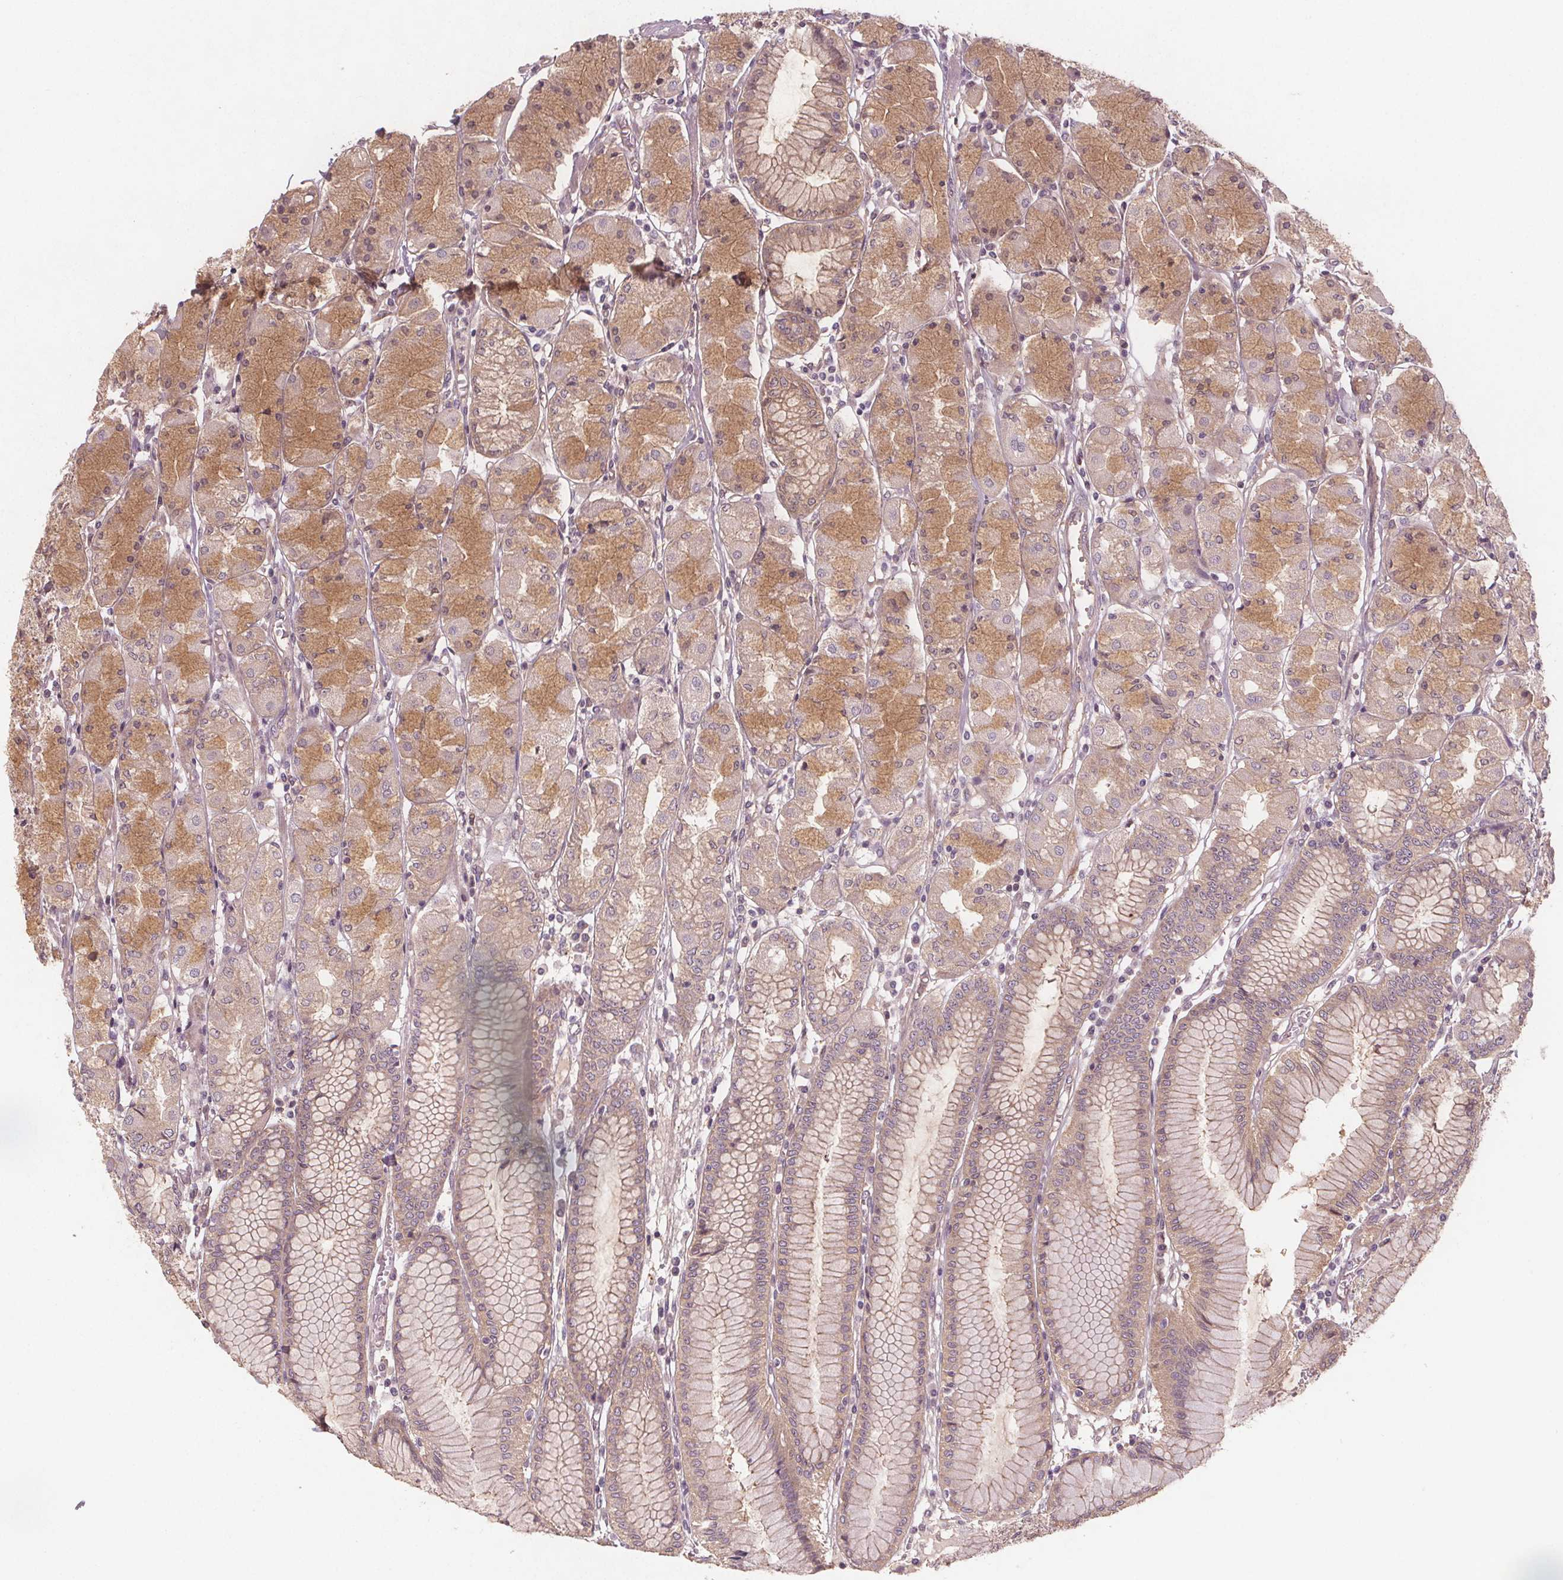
{"staining": {"intensity": "weak", "quantity": "25%-75%", "location": "cytoplasmic/membranous"}, "tissue": "stomach", "cell_type": "Glandular cells", "image_type": "normal", "snomed": [{"axis": "morphology", "description": "Normal tissue, NOS"}, {"axis": "topography", "description": "Stomach, upper"}], "caption": "Weak cytoplasmic/membranous staining is present in approximately 25%-75% of glandular cells in benign stomach. (Stains: DAB in brown, nuclei in blue, Microscopy: brightfield microscopy at high magnification).", "gene": "VNN1", "patient": {"sex": "male", "age": 69}}